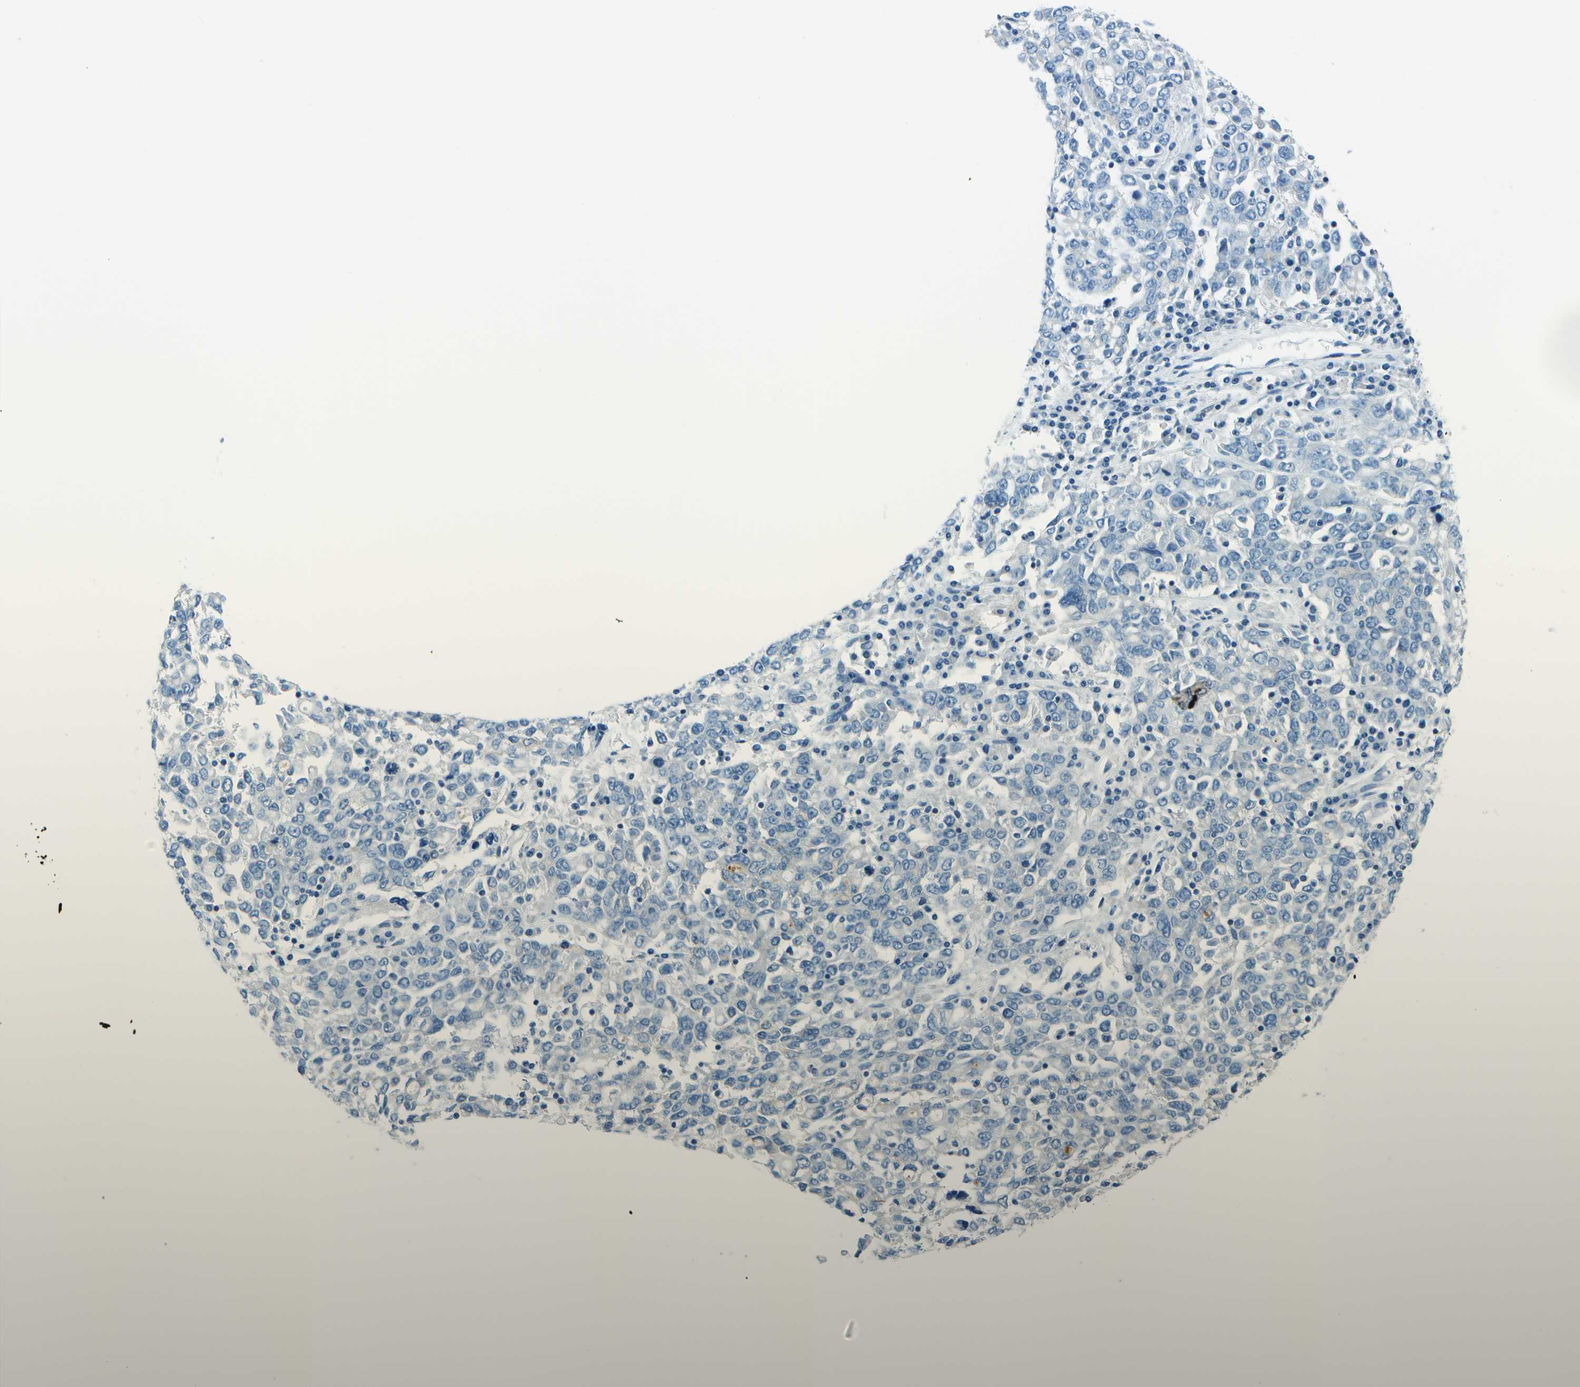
{"staining": {"intensity": "negative", "quantity": "none", "location": "none"}, "tissue": "ovarian cancer", "cell_type": "Tumor cells", "image_type": "cancer", "snomed": [{"axis": "morphology", "description": "Carcinoma, endometroid"}, {"axis": "topography", "description": "Ovary"}], "caption": "DAB immunohistochemical staining of endometroid carcinoma (ovarian) reveals no significant positivity in tumor cells. (Stains: DAB immunohistochemistry with hematoxylin counter stain, Microscopy: brightfield microscopy at high magnification).", "gene": "SLC16A10", "patient": {"sex": "female", "age": 62}}